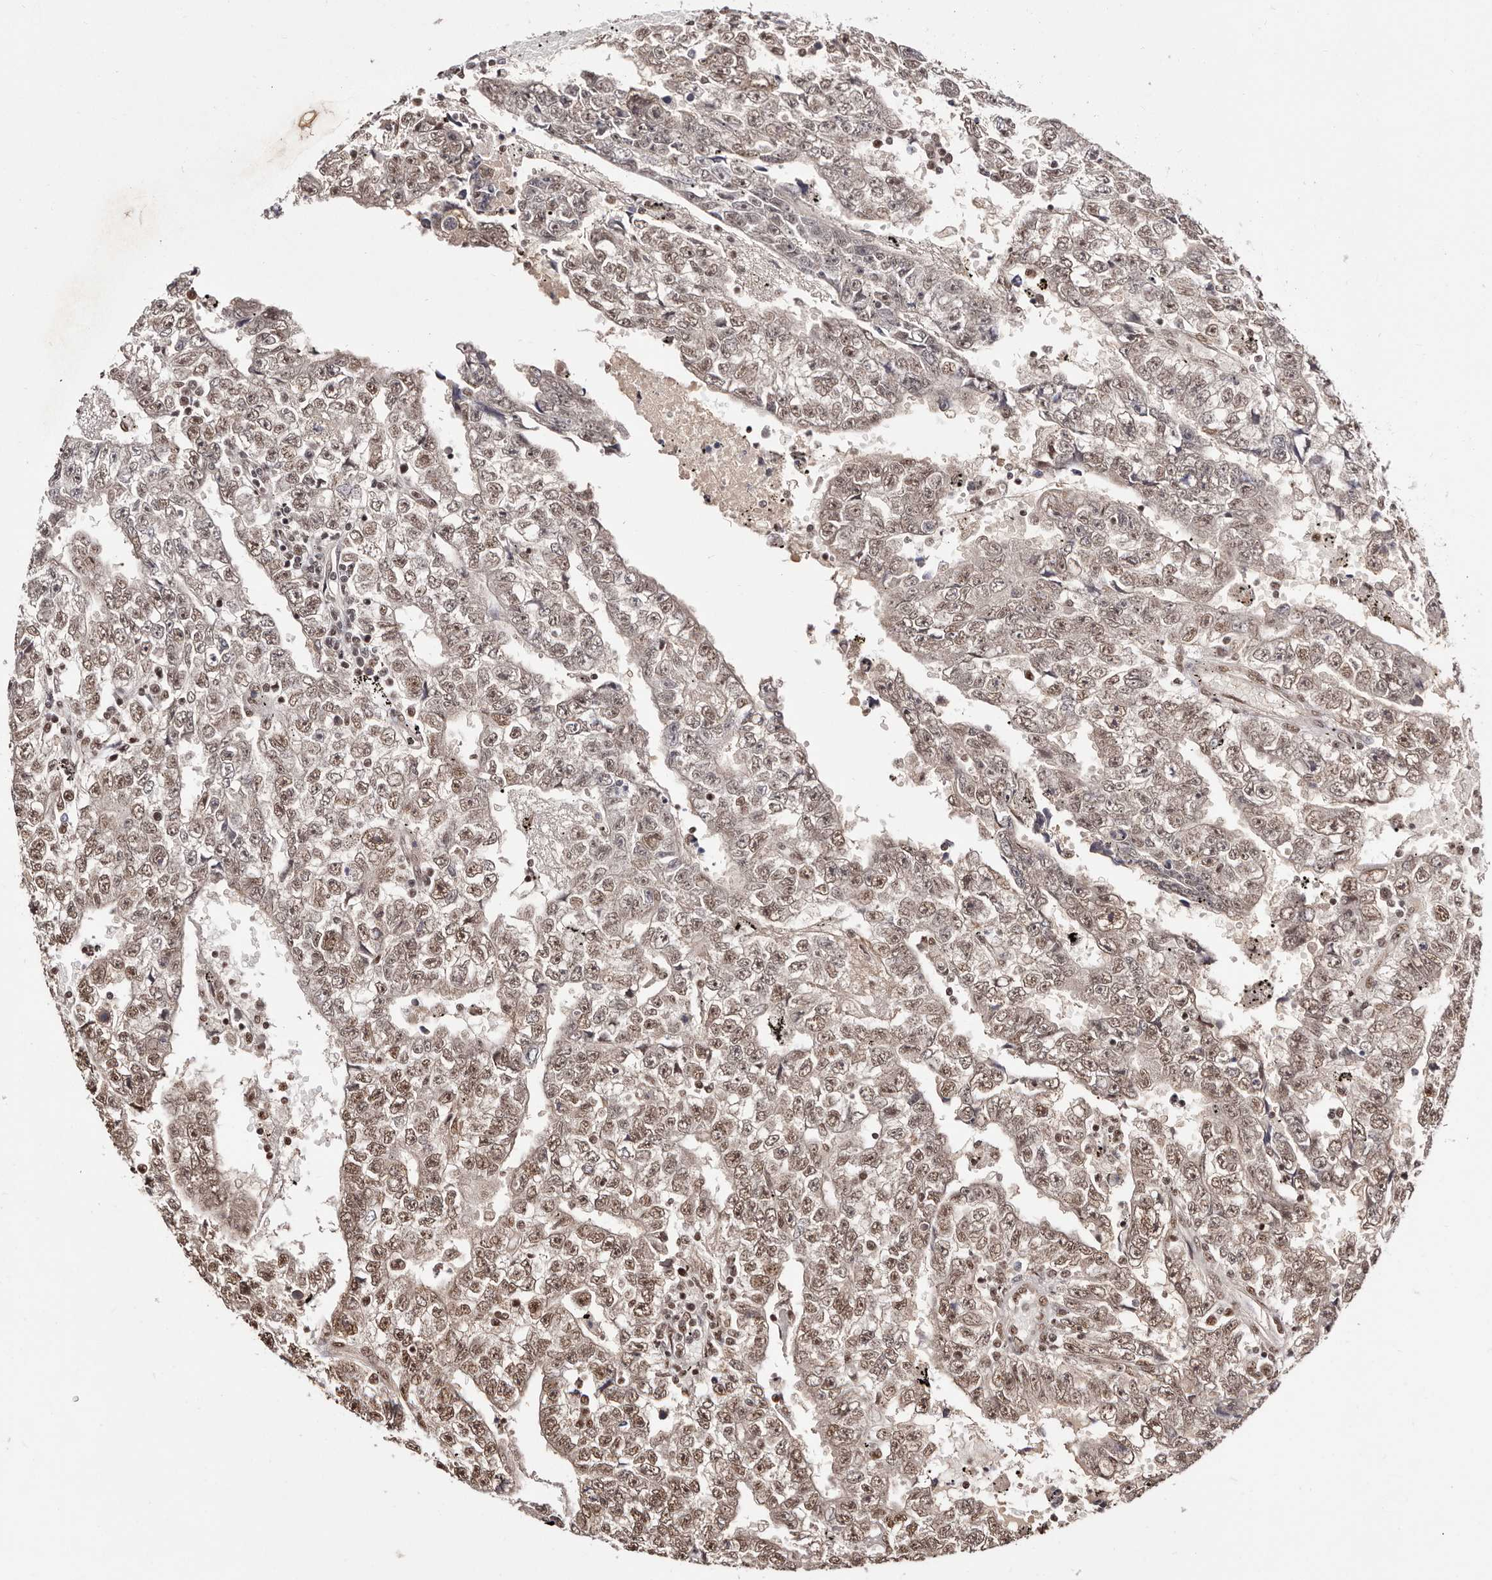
{"staining": {"intensity": "moderate", "quantity": ">75%", "location": "nuclear"}, "tissue": "testis cancer", "cell_type": "Tumor cells", "image_type": "cancer", "snomed": [{"axis": "morphology", "description": "Carcinoma, Embryonal, NOS"}, {"axis": "topography", "description": "Testis"}], "caption": "The histopathology image demonstrates a brown stain indicating the presence of a protein in the nuclear of tumor cells in testis embryonal carcinoma.", "gene": "BICRAL", "patient": {"sex": "male", "age": 25}}